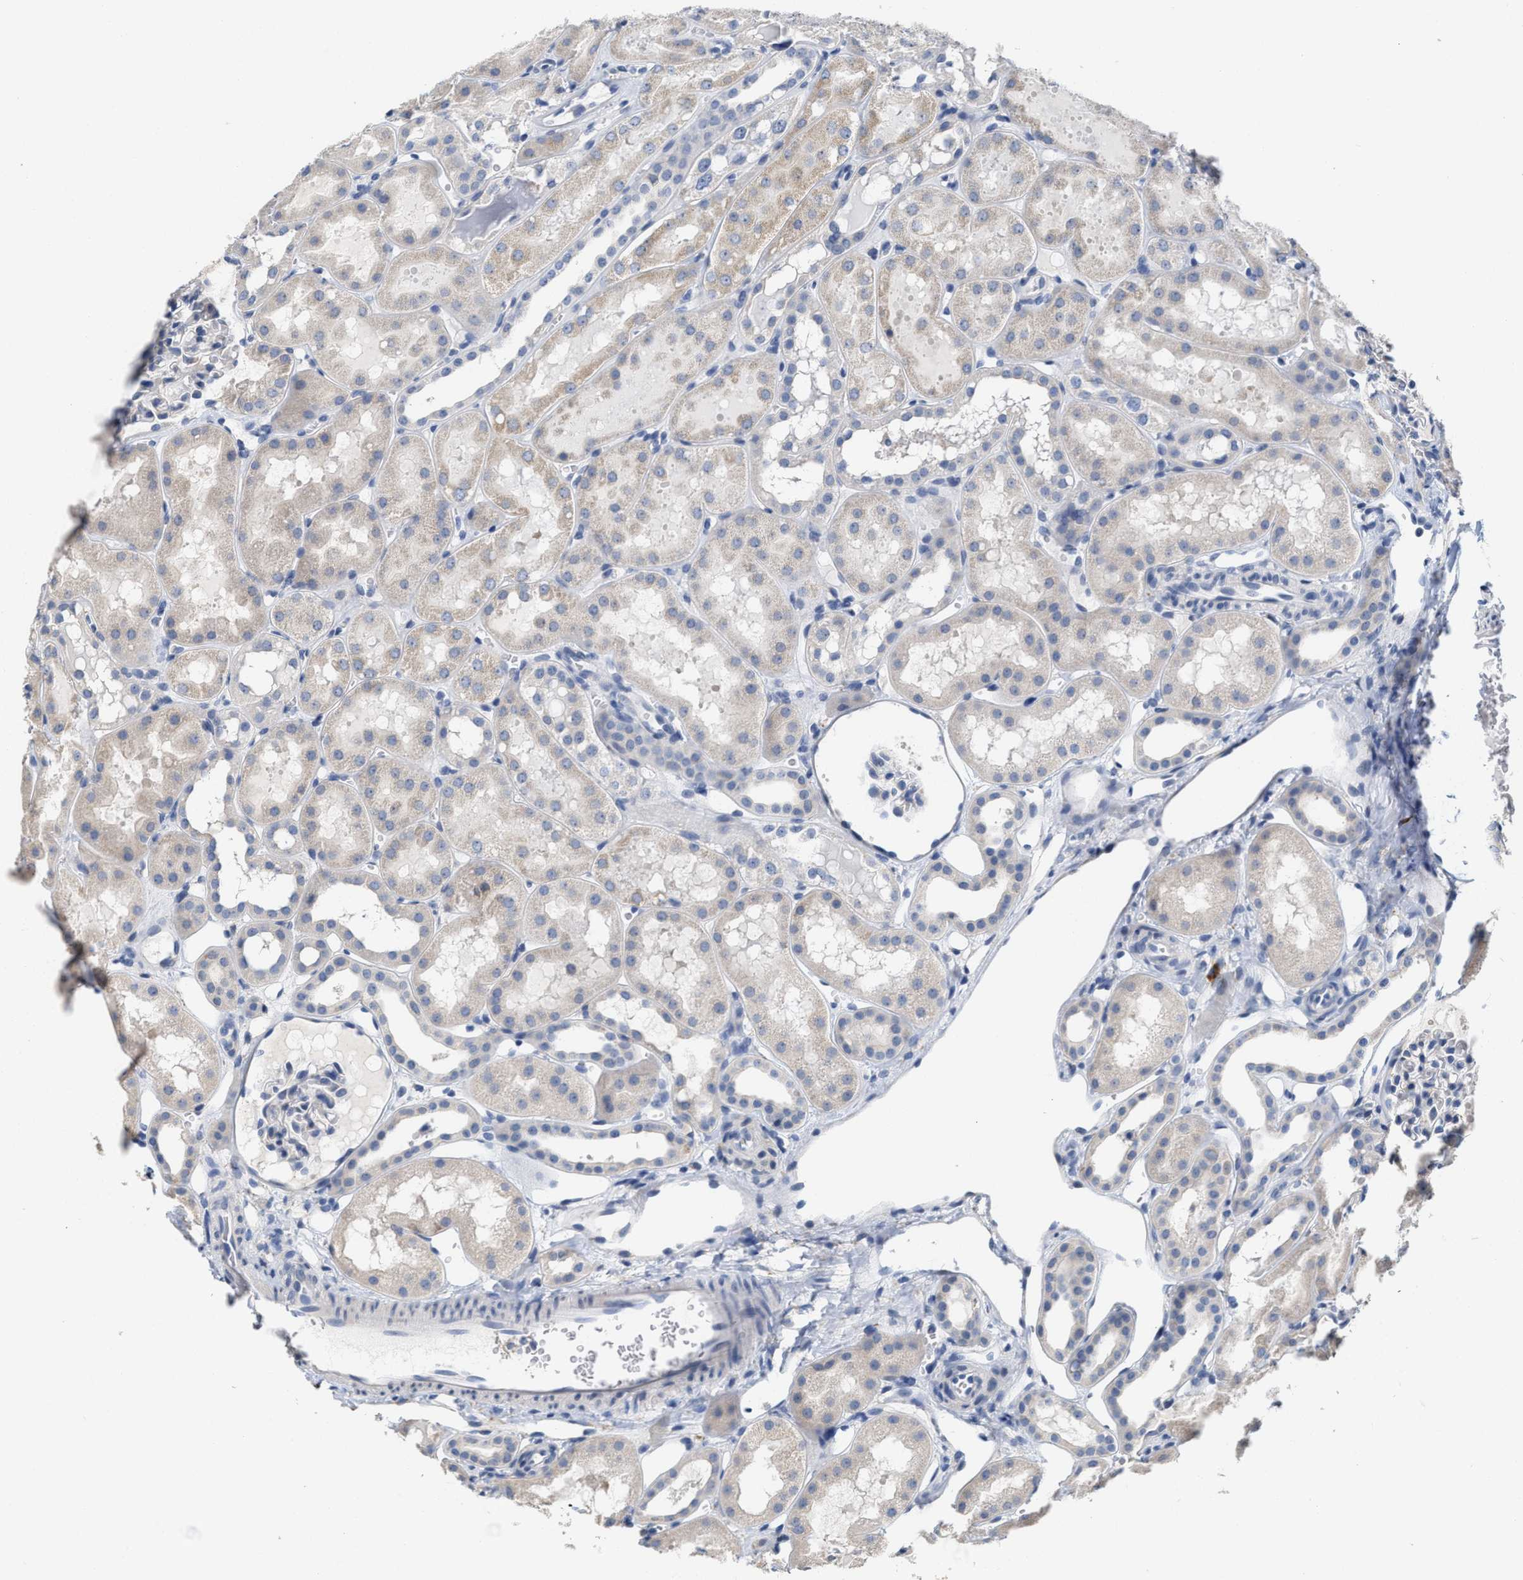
{"staining": {"intensity": "negative", "quantity": "none", "location": "none"}, "tissue": "kidney", "cell_type": "Cells in glomeruli", "image_type": "normal", "snomed": [{"axis": "morphology", "description": "Normal tissue, NOS"}, {"axis": "topography", "description": "Kidney"}, {"axis": "topography", "description": "Urinary bladder"}], "caption": "IHC of benign kidney demonstrates no staining in cells in glomeruli. (DAB IHC with hematoxylin counter stain).", "gene": "RYR2", "patient": {"sex": "male", "age": 16}}